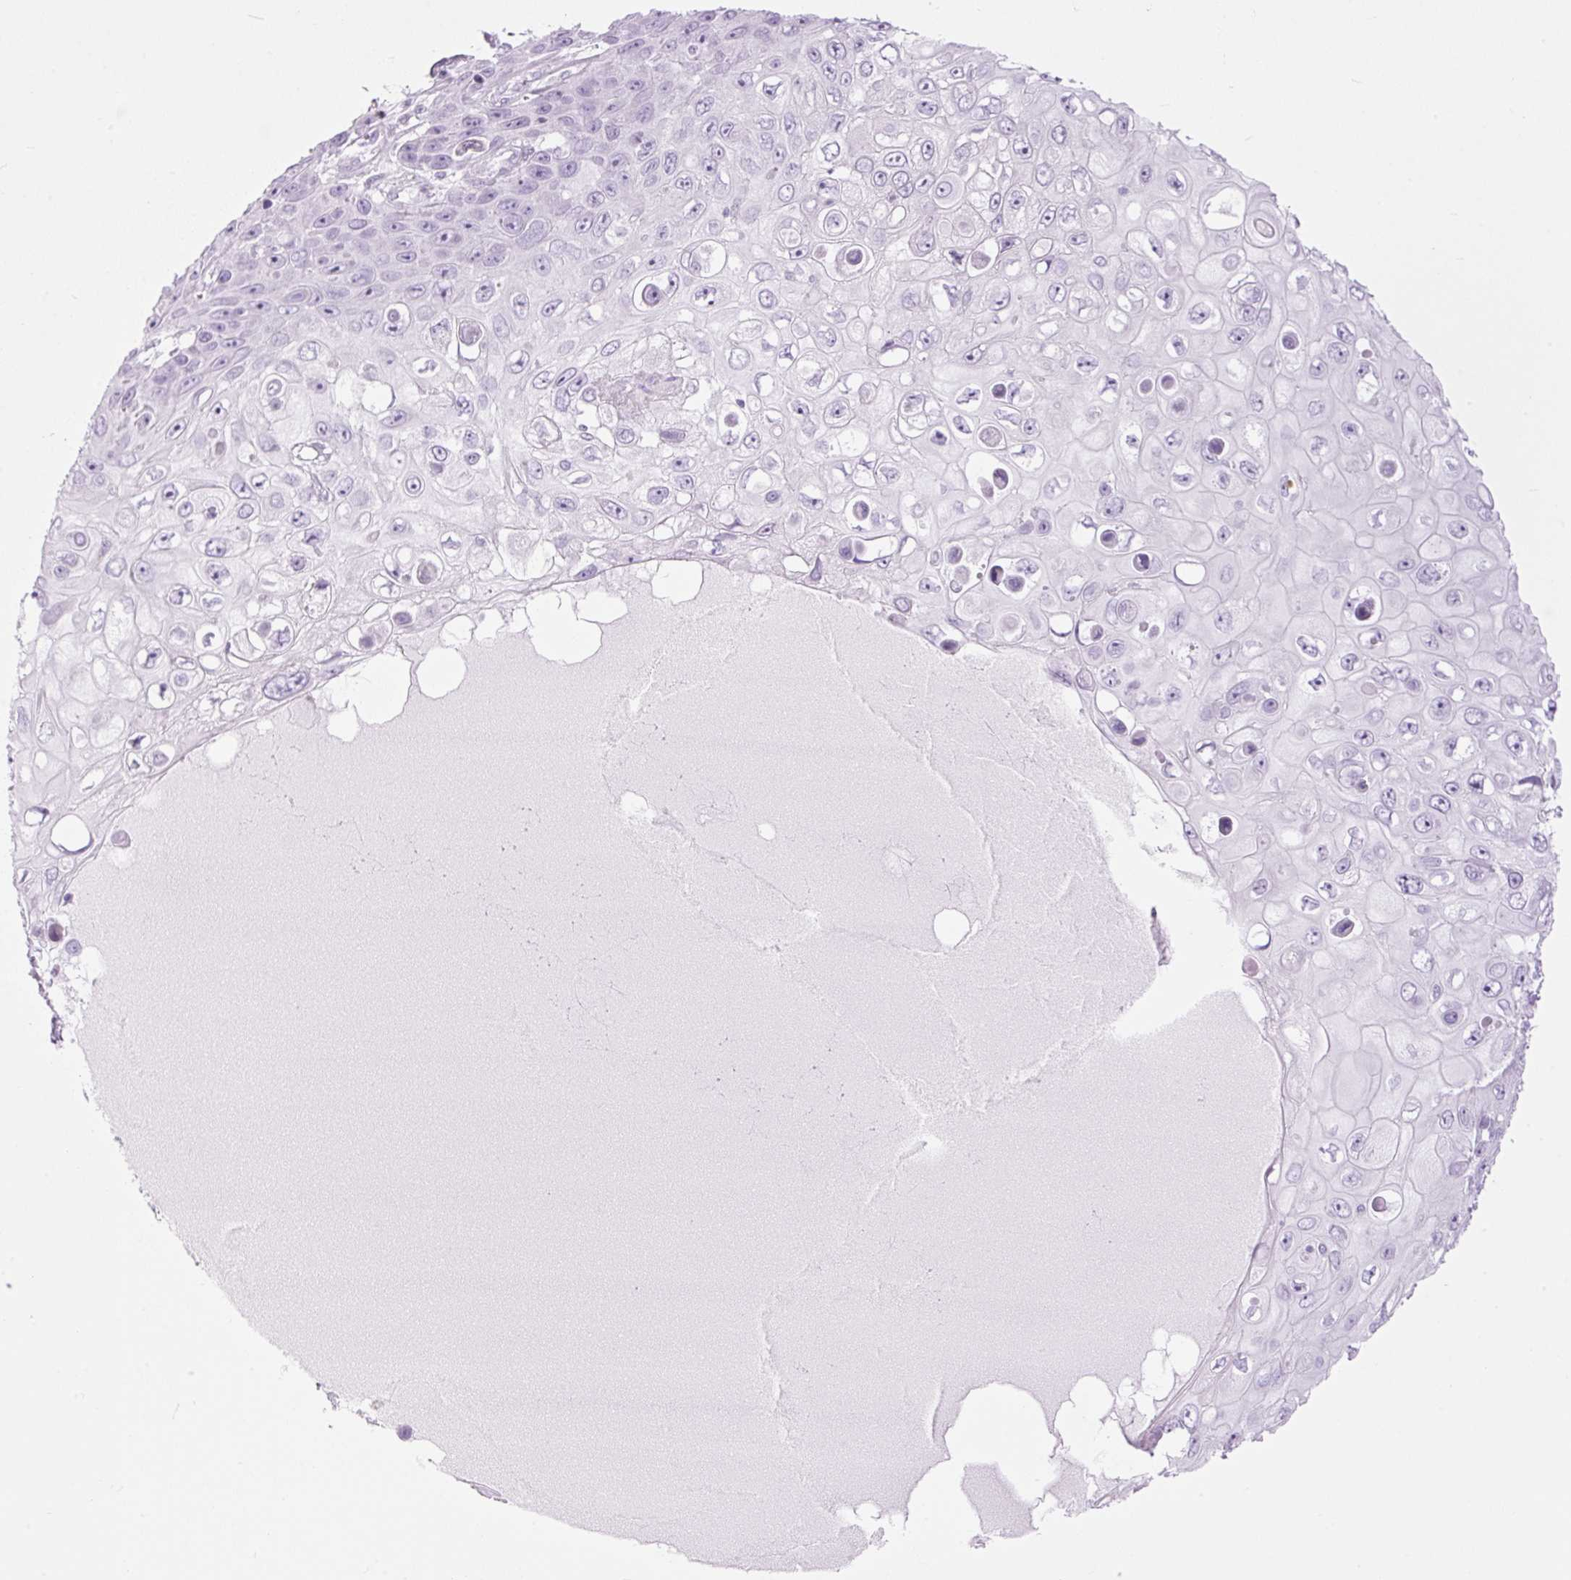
{"staining": {"intensity": "negative", "quantity": "none", "location": "none"}, "tissue": "skin cancer", "cell_type": "Tumor cells", "image_type": "cancer", "snomed": [{"axis": "morphology", "description": "Squamous cell carcinoma, NOS"}, {"axis": "topography", "description": "Skin"}], "caption": "IHC micrograph of neoplastic tissue: skin cancer (squamous cell carcinoma) stained with DAB (3,3'-diaminobenzidine) shows no significant protein staining in tumor cells. Nuclei are stained in blue.", "gene": "LYZ", "patient": {"sex": "male", "age": 82}}